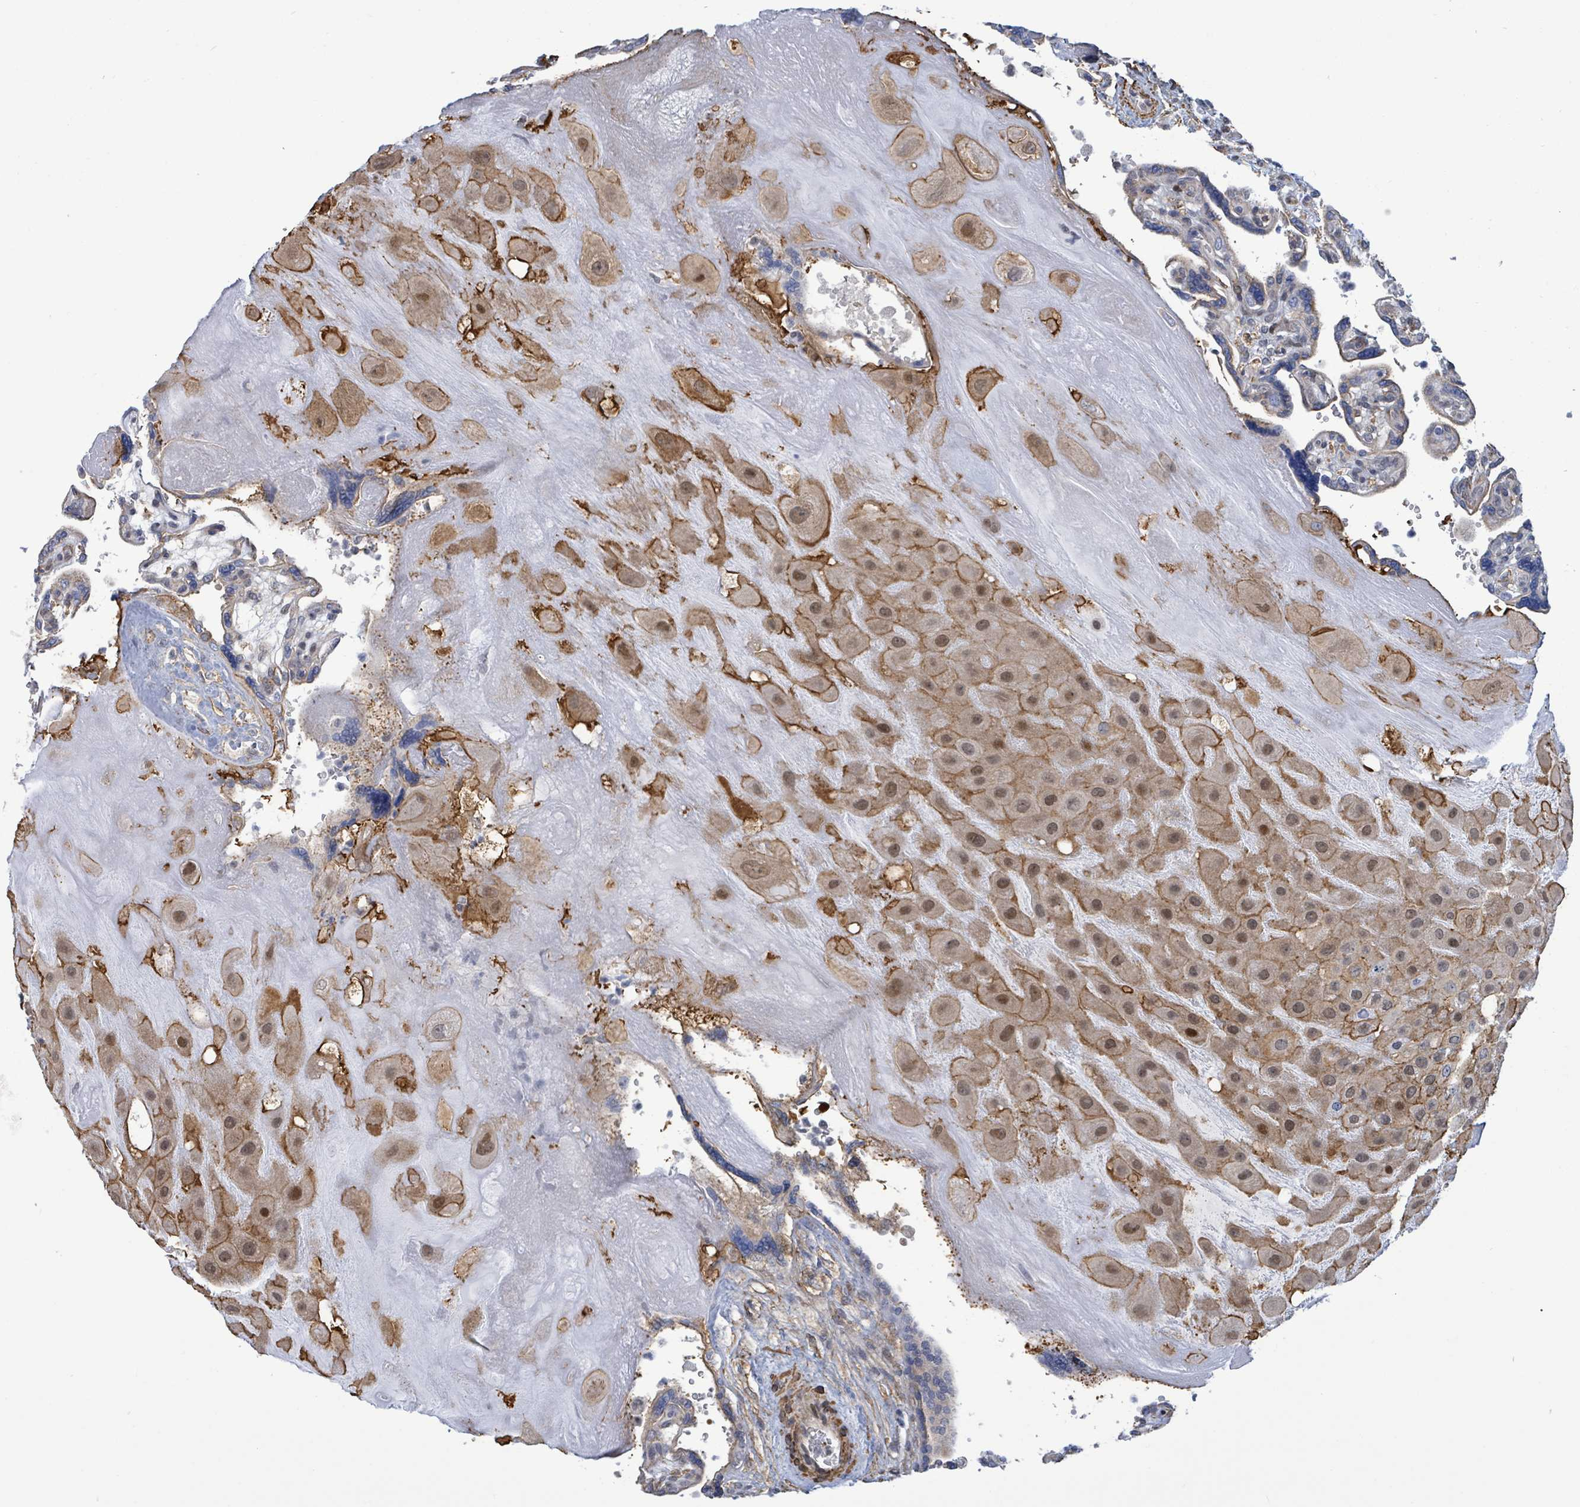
{"staining": {"intensity": "negative", "quantity": "none", "location": "none"}, "tissue": "placenta", "cell_type": "Decidual cells", "image_type": "normal", "snomed": [{"axis": "morphology", "description": "Normal tissue, NOS"}, {"axis": "topography", "description": "Placenta"}], "caption": "There is no significant positivity in decidual cells of placenta. The staining was performed using DAB (3,3'-diaminobenzidine) to visualize the protein expression in brown, while the nuclei were stained in blue with hematoxylin (Magnification: 20x).", "gene": "DMRTC1B", "patient": {"sex": "female", "age": 39}}